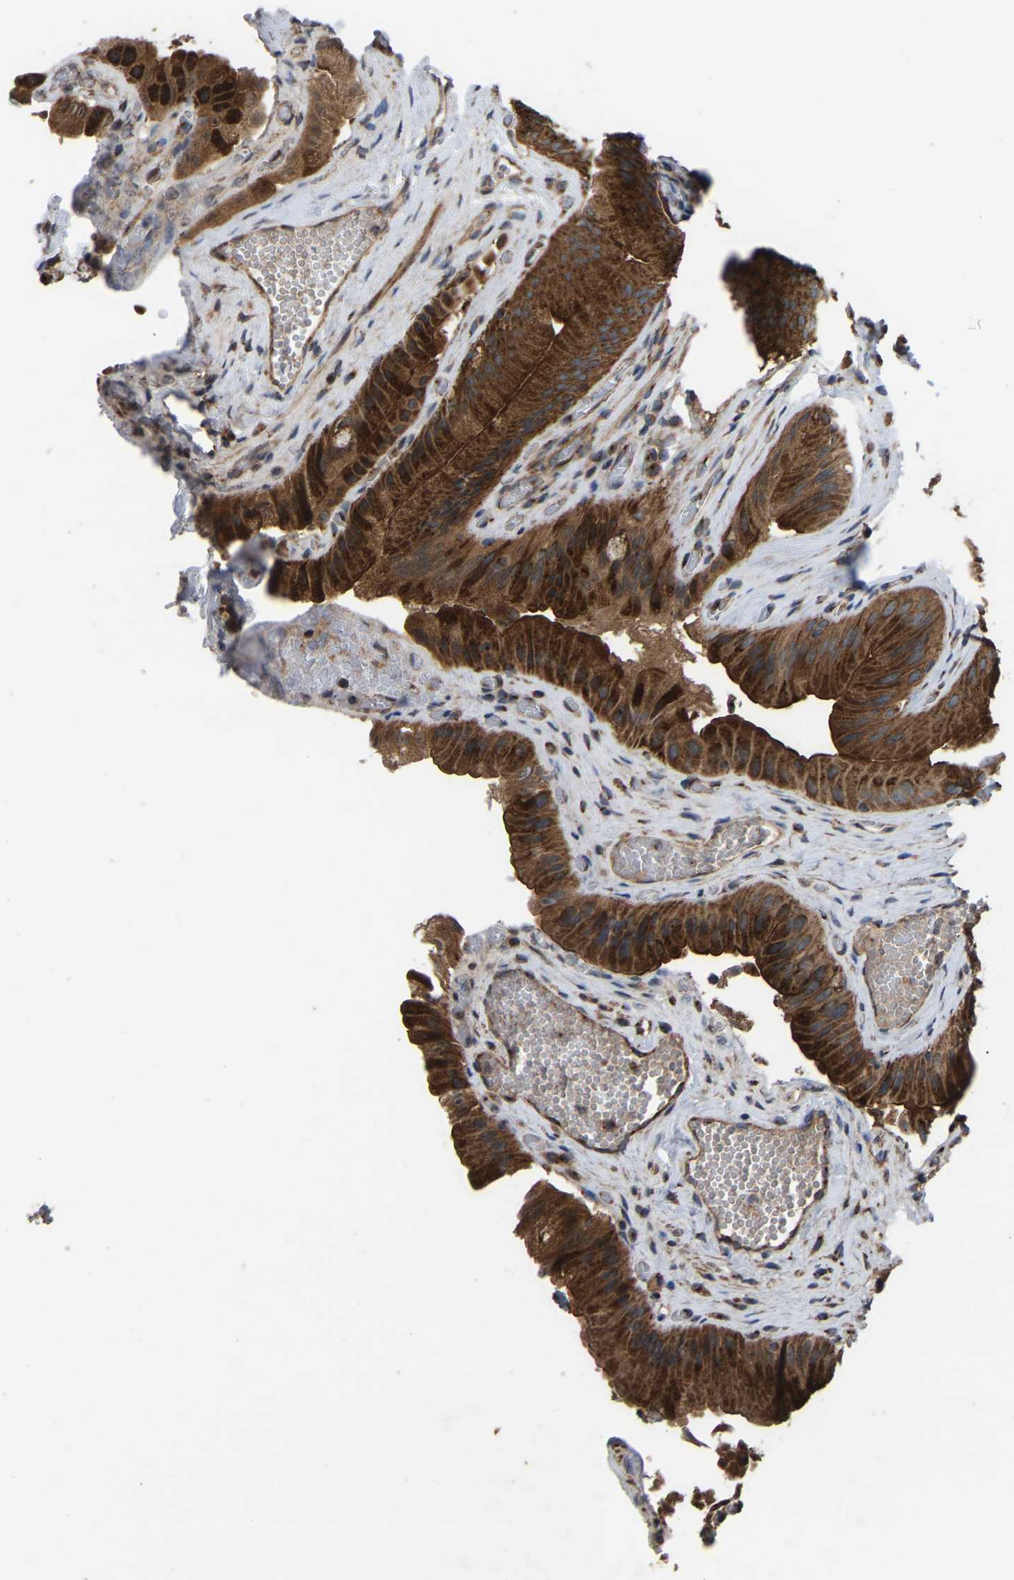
{"staining": {"intensity": "strong", "quantity": ">75%", "location": "cytoplasmic/membranous"}, "tissue": "gallbladder", "cell_type": "Glandular cells", "image_type": "normal", "snomed": [{"axis": "morphology", "description": "Normal tissue, NOS"}, {"axis": "topography", "description": "Gallbladder"}], "caption": "Brown immunohistochemical staining in normal gallbladder reveals strong cytoplasmic/membranous staining in about >75% of glandular cells. Immunohistochemistry stains the protein of interest in brown and the nuclei are stained blue.", "gene": "GCC1", "patient": {"sex": "male", "age": 49}}